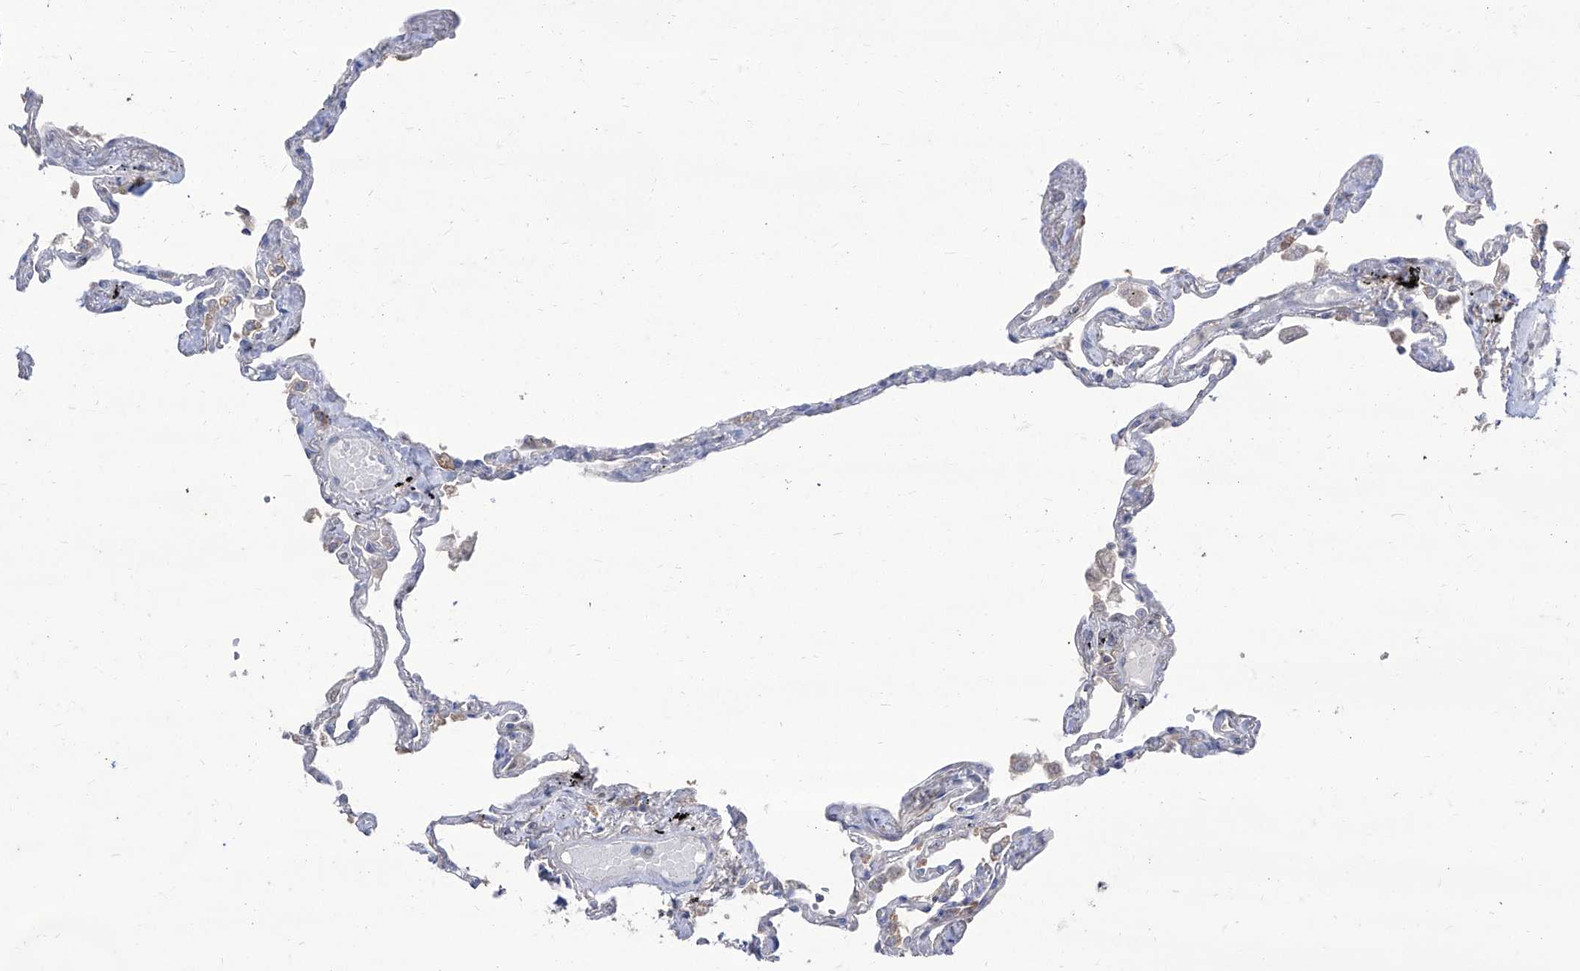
{"staining": {"intensity": "negative", "quantity": "none", "location": "none"}, "tissue": "lung", "cell_type": "Alveolar cells", "image_type": "normal", "snomed": [{"axis": "morphology", "description": "Normal tissue, NOS"}, {"axis": "topography", "description": "Lung"}], "caption": "Protein analysis of normal lung demonstrates no significant expression in alveolar cells. The staining was performed using DAB to visualize the protein expression in brown, while the nuclei were stained in blue with hematoxylin (Magnification: 20x).", "gene": "BROX", "patient": {"sex": "female", "age": 67}}